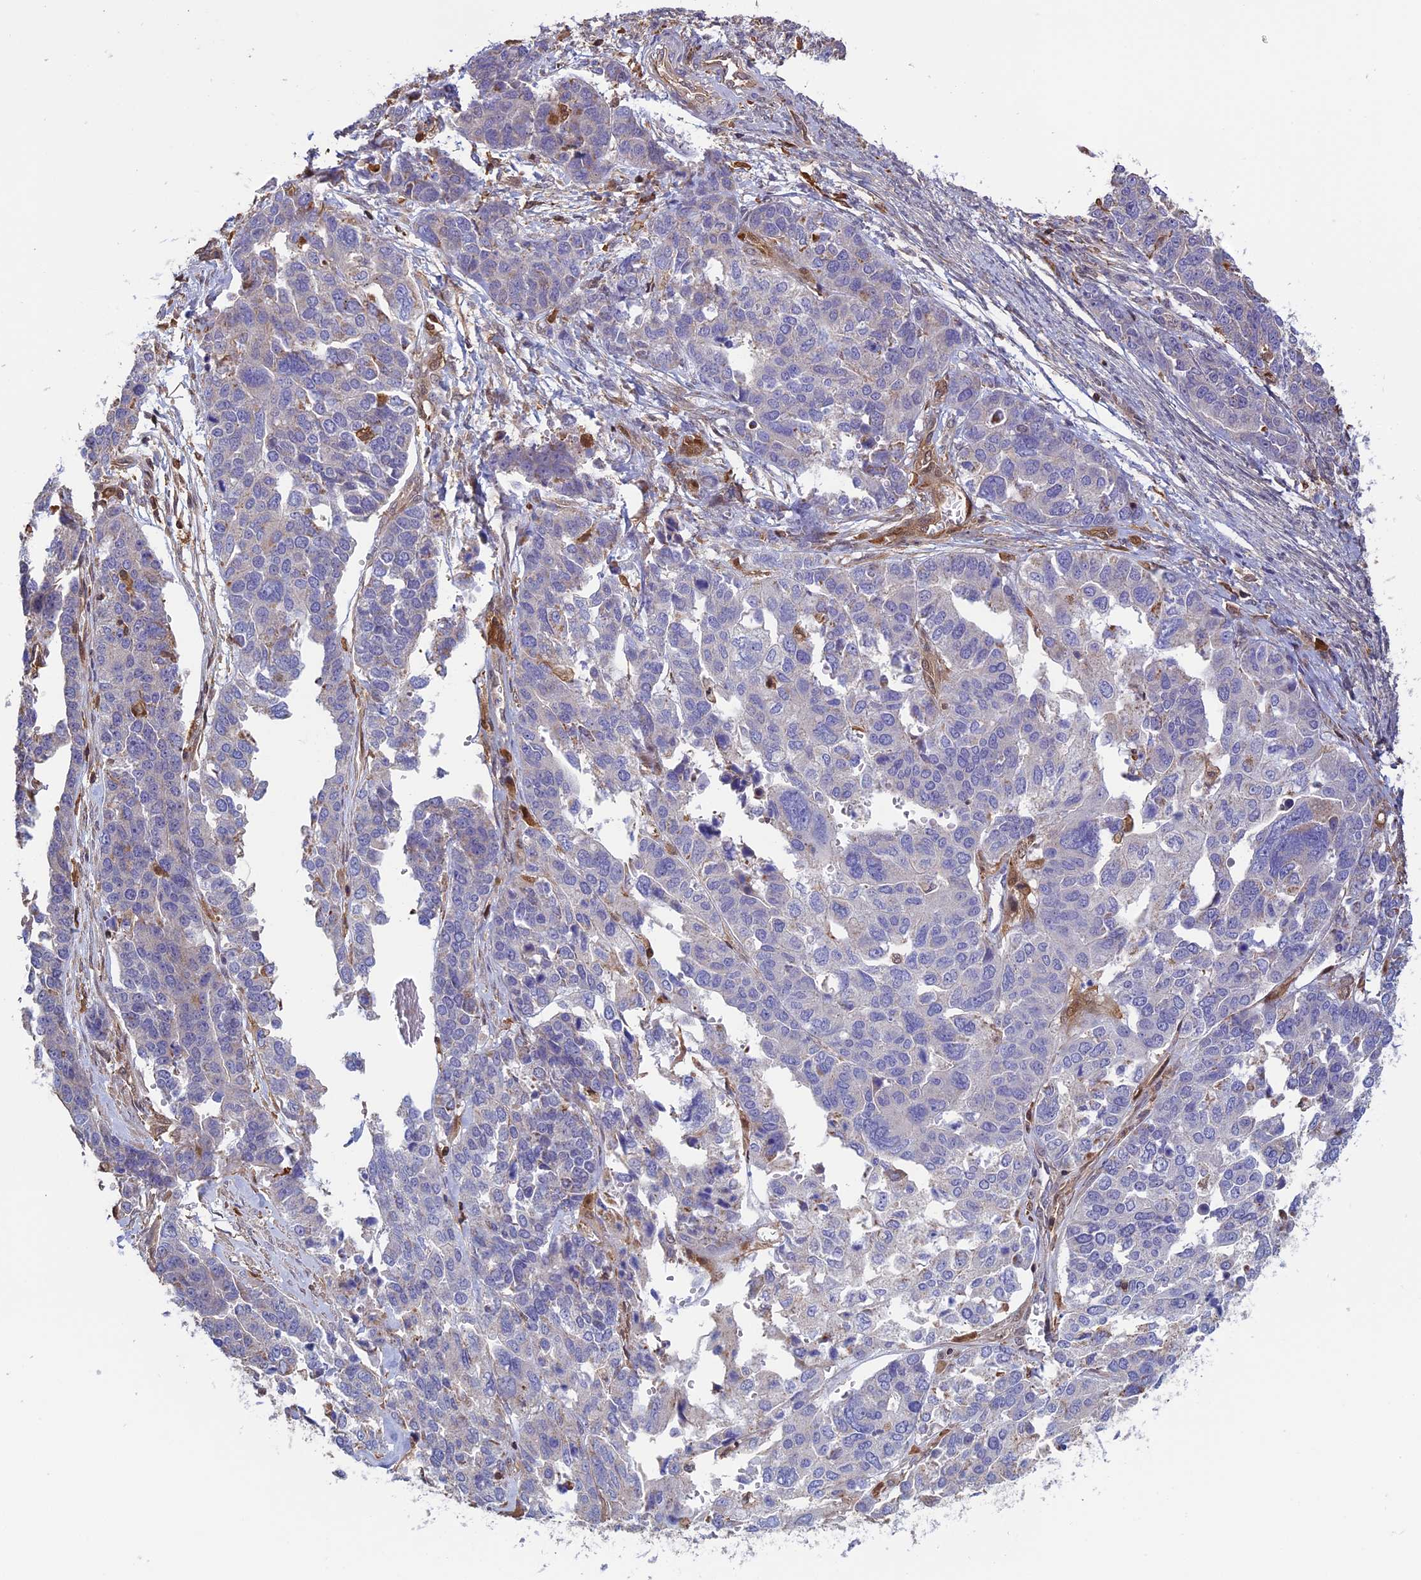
{"staining": {"intensity": "negative", "quantity": "none", "location": "none"}, "tissue": "ovarian cancer", "cell_type": "Tumor cells", "image_type": "cancer", "snomed": [{"axis": "morphology", "description": "Cystadenocarcinoma, serous, NOS"}, {"axis": "topography", "description": "Ovary"}], "caption": "A photomicrograph of human serous cystadenocarcinoma (ovarian) is negative for staining in tumor cells.", "gene": "ARHGAP18", "patient": {"sex": "female", "age": 44}}